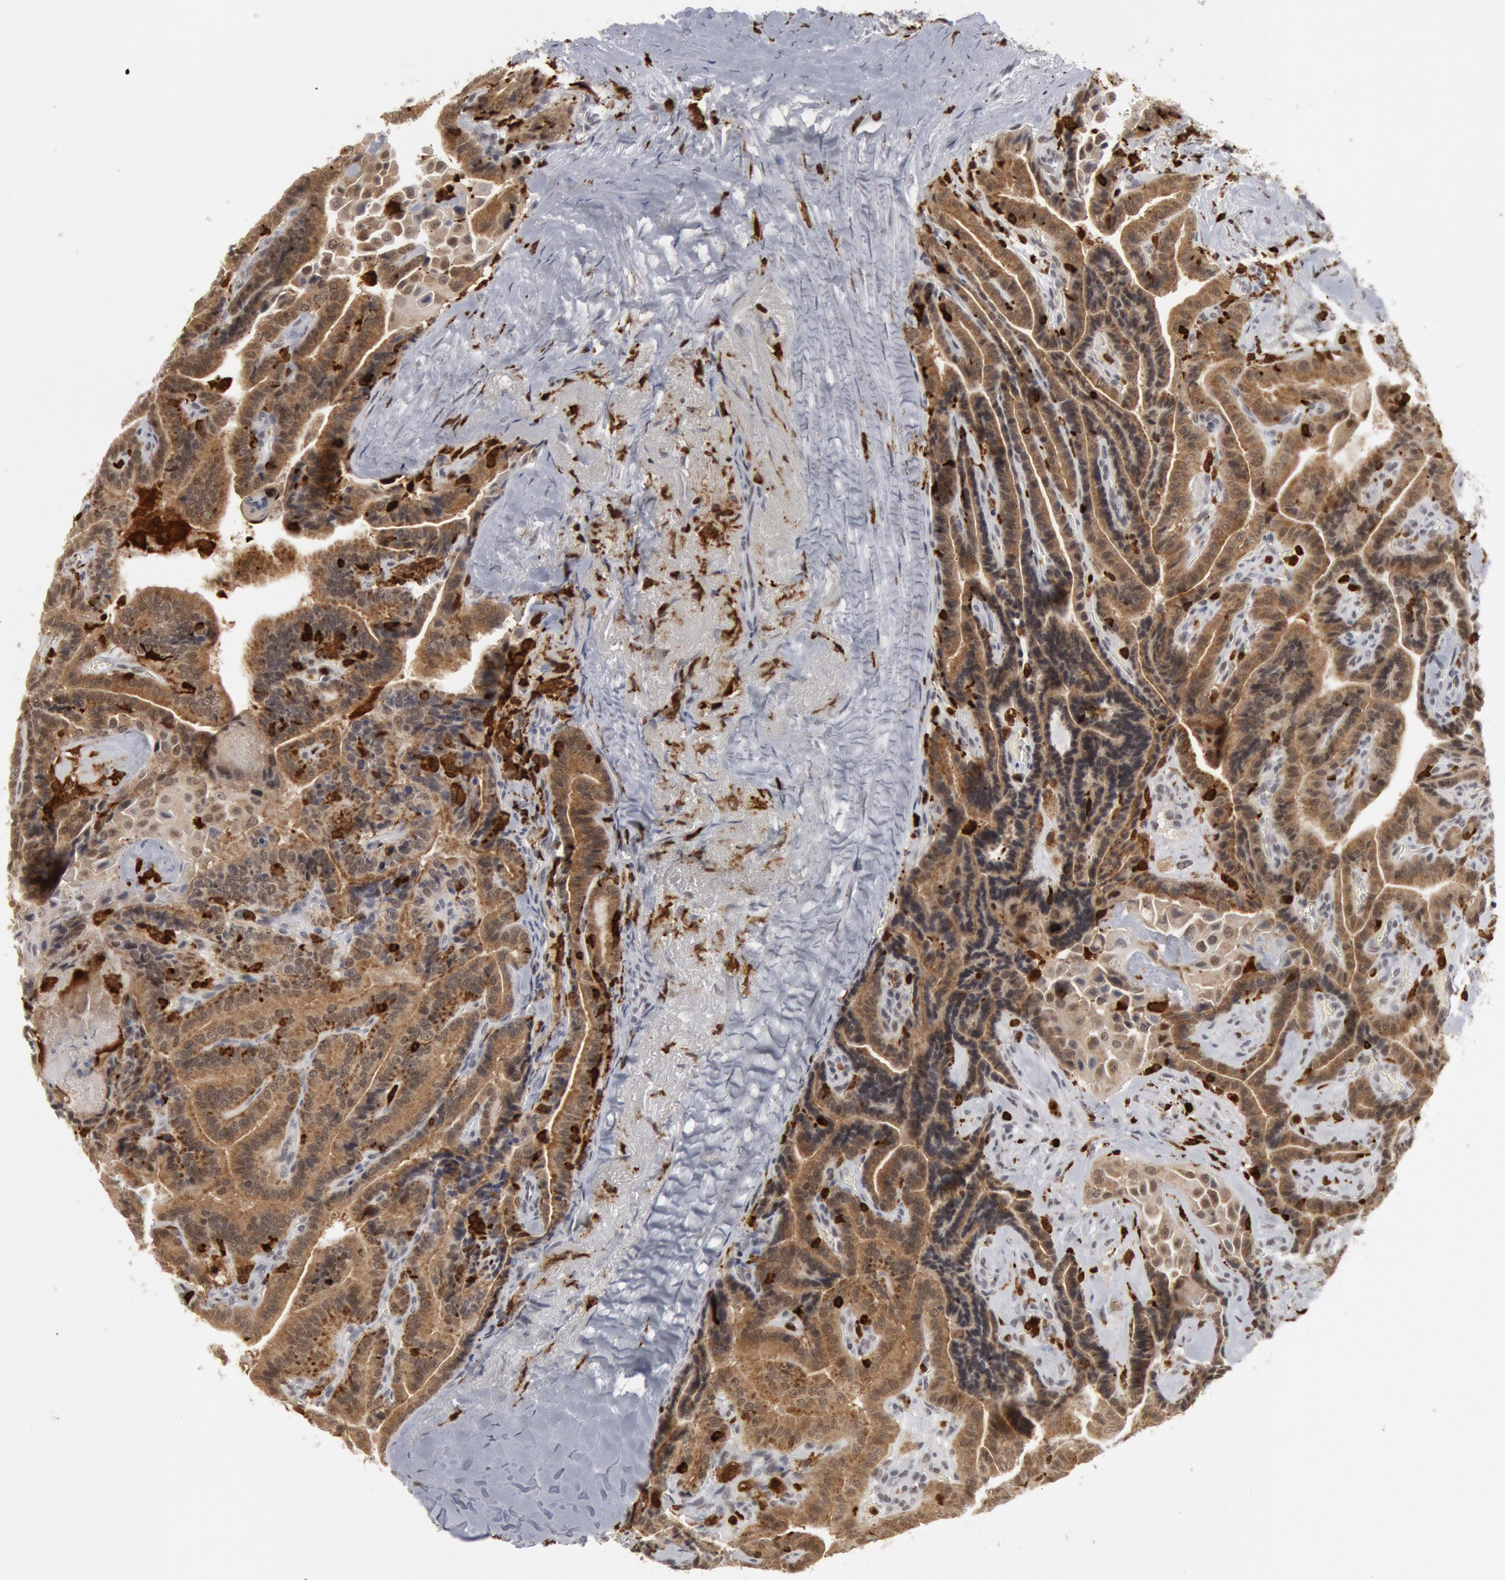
{"staining": {"intensity": "moderate", "quantity": ">75%", "location": "cytoplasmic/membranous"}, "tissue": "thyroid cancer", "cell_type": "Tumor cells", "image_type": "cancer", "snomed": [{"axis": "morphology", "description": "Papillary adenocarcinoma, NOS"}, {"axis": "topography", "description": "Thyroid gland"}], "caption": "Immunohistochemical staining of papillary adenocarcinoma (thyroid) demonstrates medium levels of moderate cytoplasmic/membranous expression in about >75% of tumor cells. (DAB (3,3'-diaminobenzidine) IHC with brightfield microscopy, high magnification).", "gene": "PTPN6", "patient": {"sex": "male", "age": 87}}